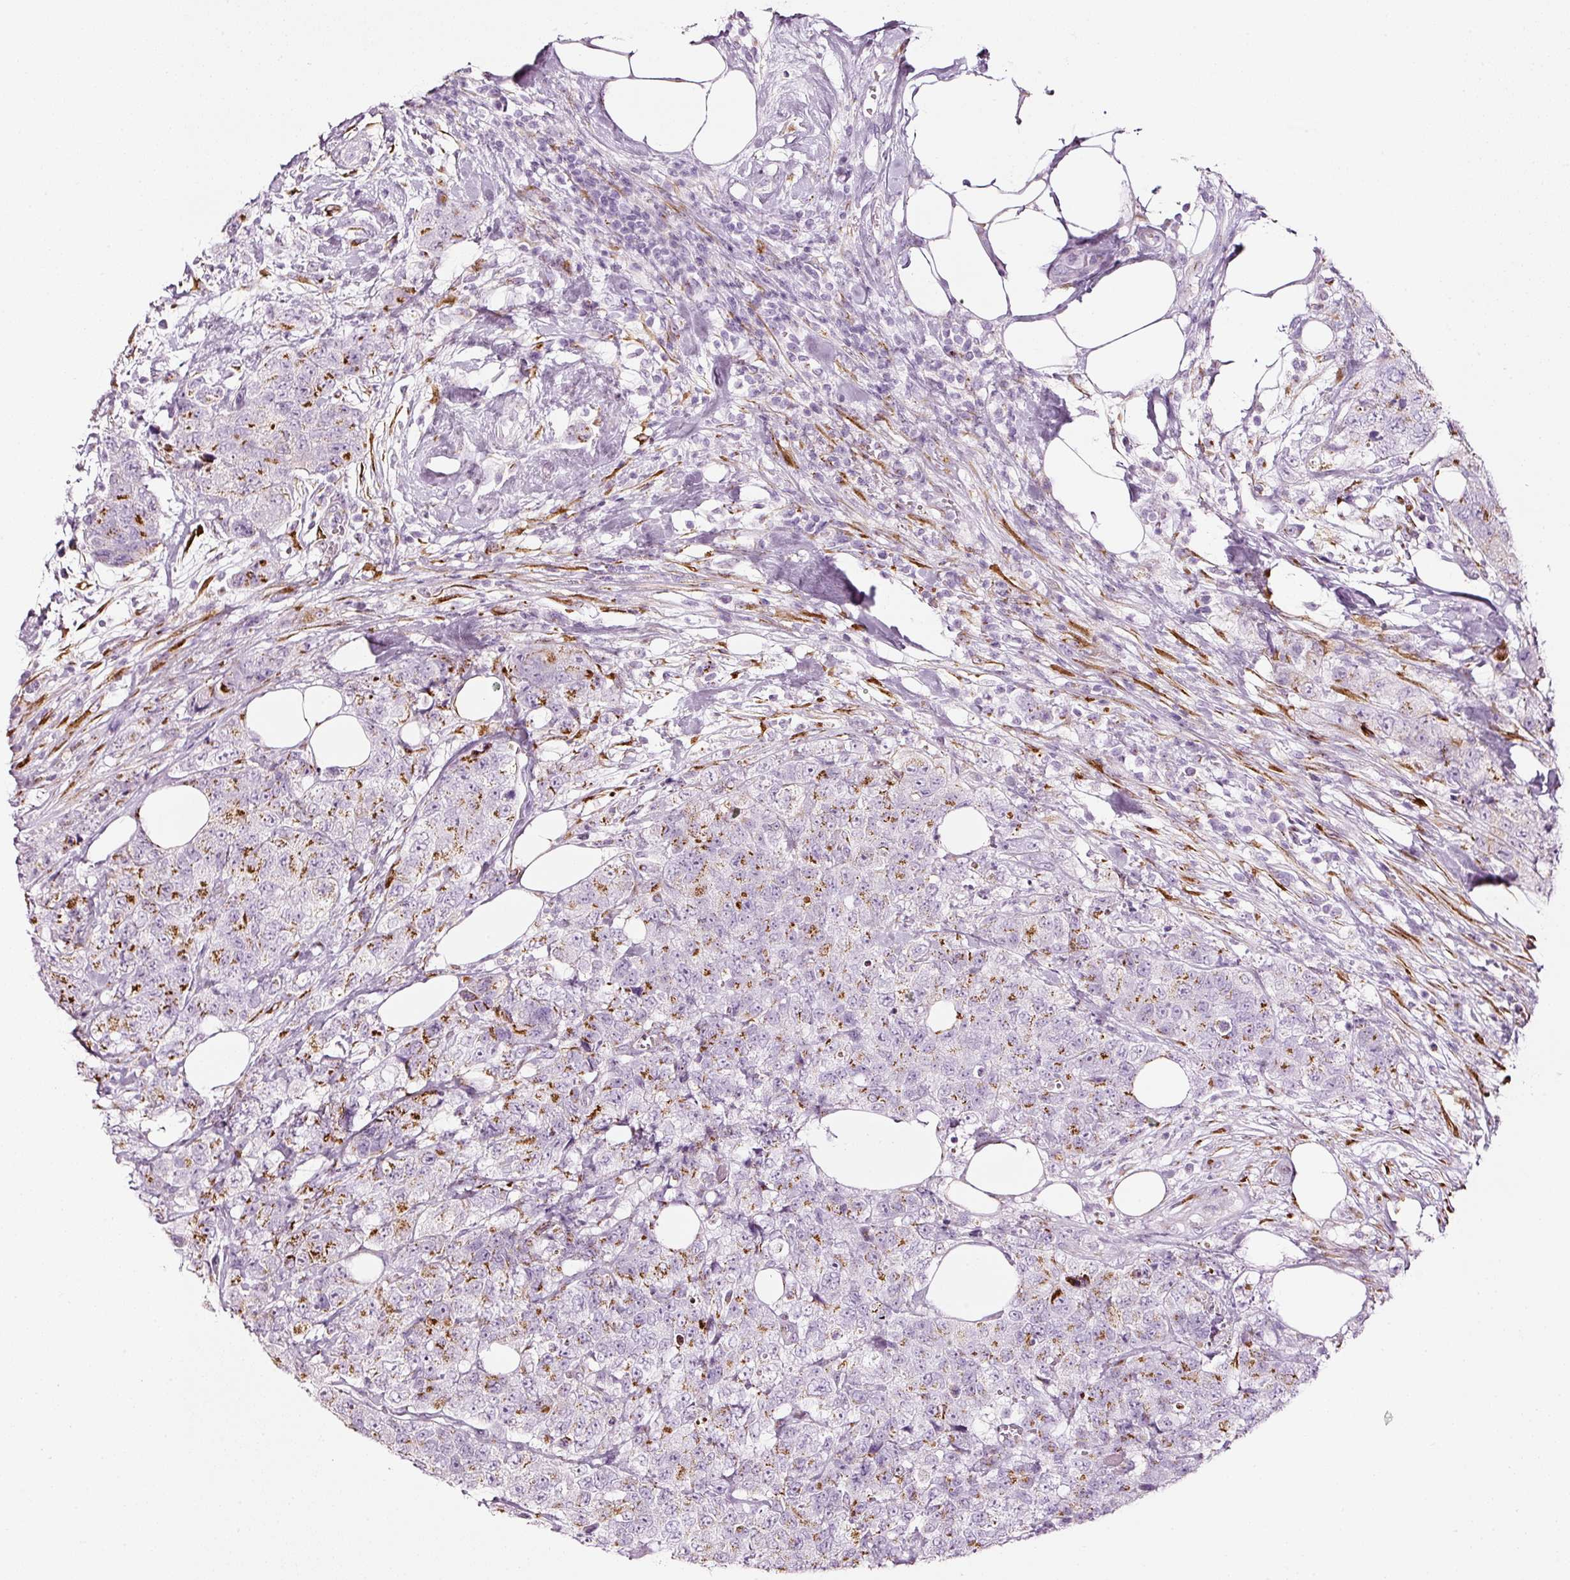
{"staining": {"intensity": "strong", "quantity": "25%-75%", "location": "cytoplasmic/membranous"}, "tissue": "urothelial cancer", "cell_type": "Tumor cells", "image_type": "cancer", "snomed": [{"axis": "morphology", "description": "Urothelial carcinoma, High grade"}, {"axis": "topography", "description": "Urinary bladder"}], "caption": "This micrograph reveals IHC staining of high-grade urothelial carcinoma, with high strong cytoplasmic/membranous expression in approximately 25%-75% of tumor cells.", "gene": "SDF4", "patient": {"sex": "female", "age": 78}}